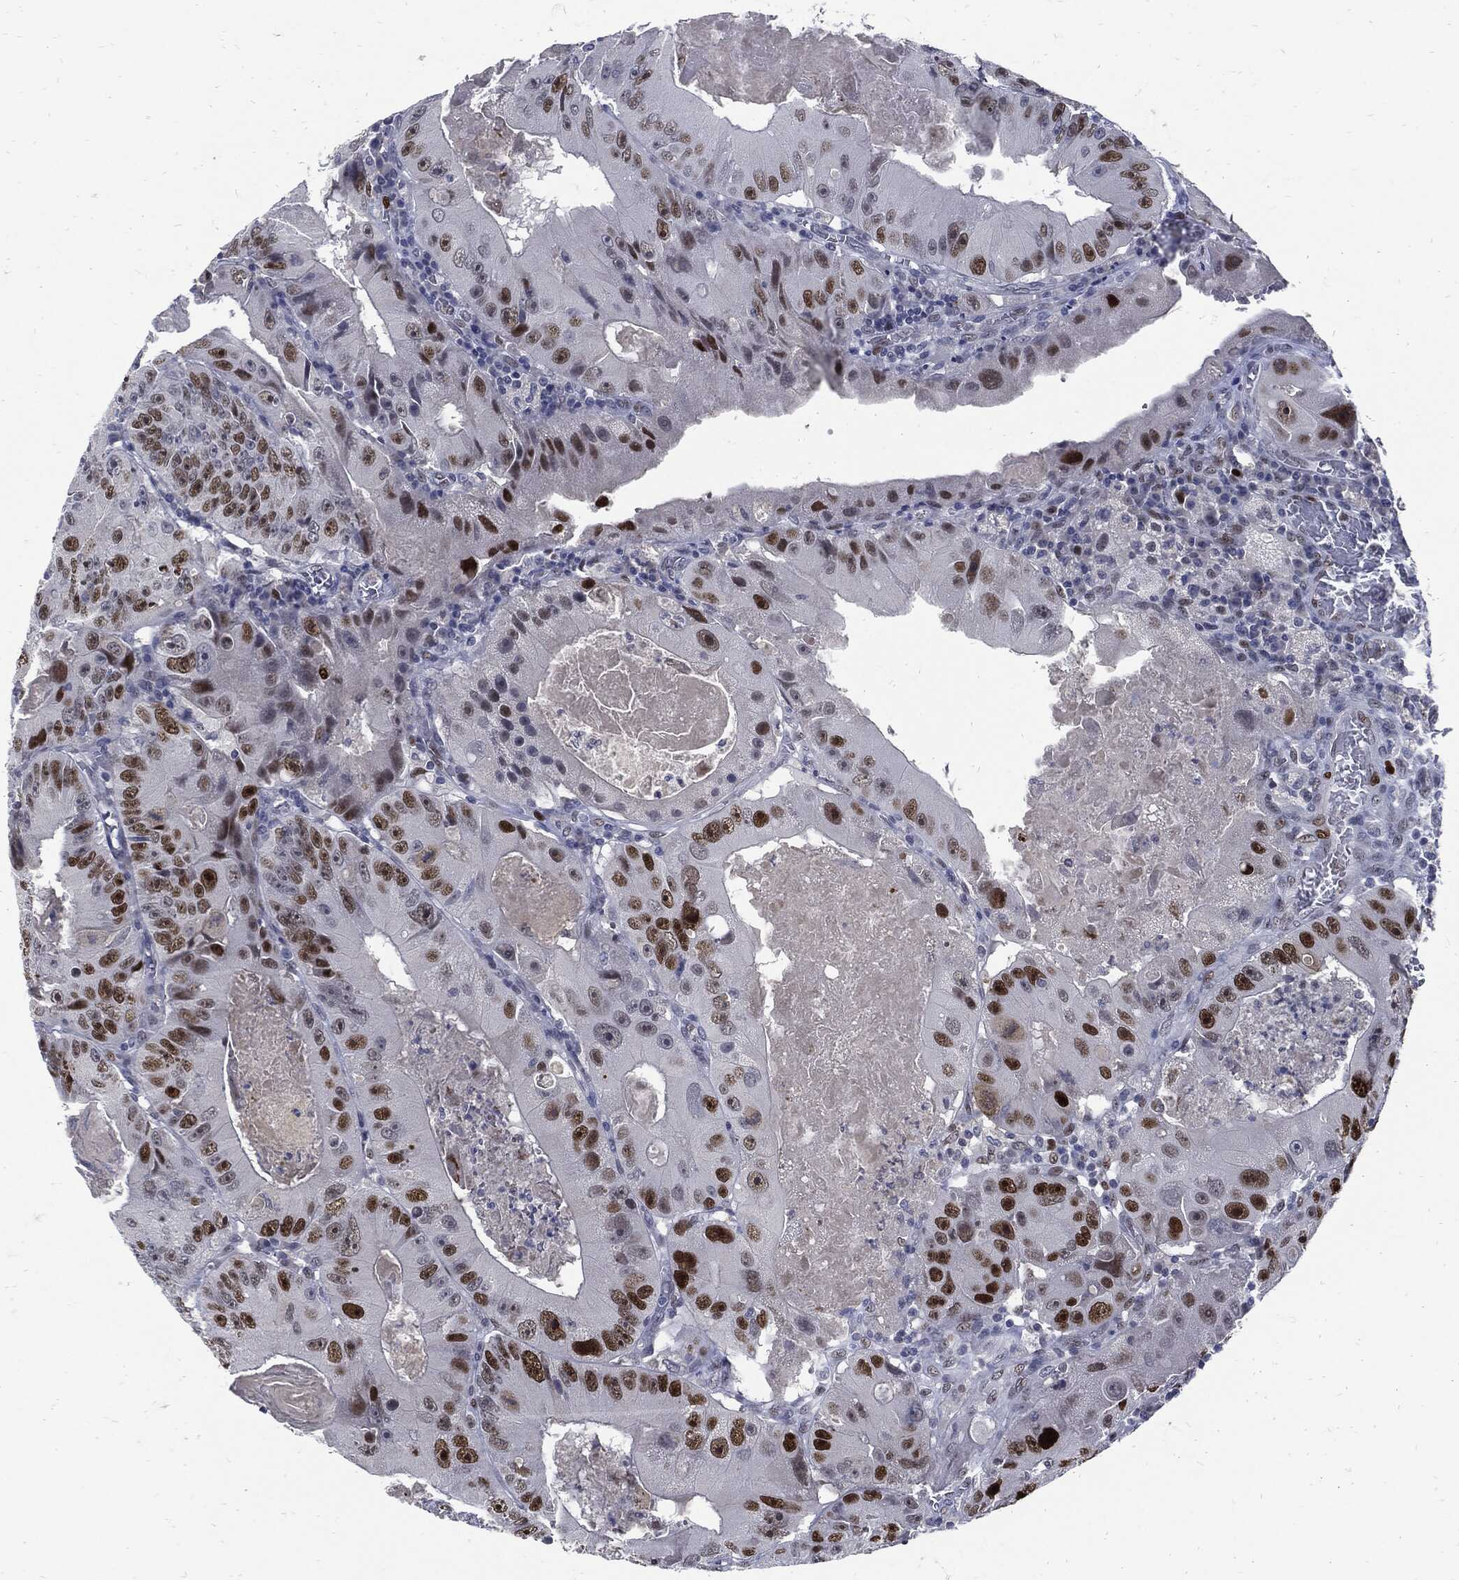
{"staining": {"intensity": "strong", "quantity": ">75%", "location": "nuclear"}, "tissue": "colorectal cancer", "cell_type": "Tumor cells", "image_type": "cancer", "snomed": [{"axis": "morphology", "description": "Adenocarcinoma, NOS"}, {"axis": "topography", "description": "Colon"}], "caption": "Tumor cells show strong nuclear expression in approximately >75% of cells in colorectal cancer.", "gene": "NBN", "patient": {"sex": "female", "age": 86}}